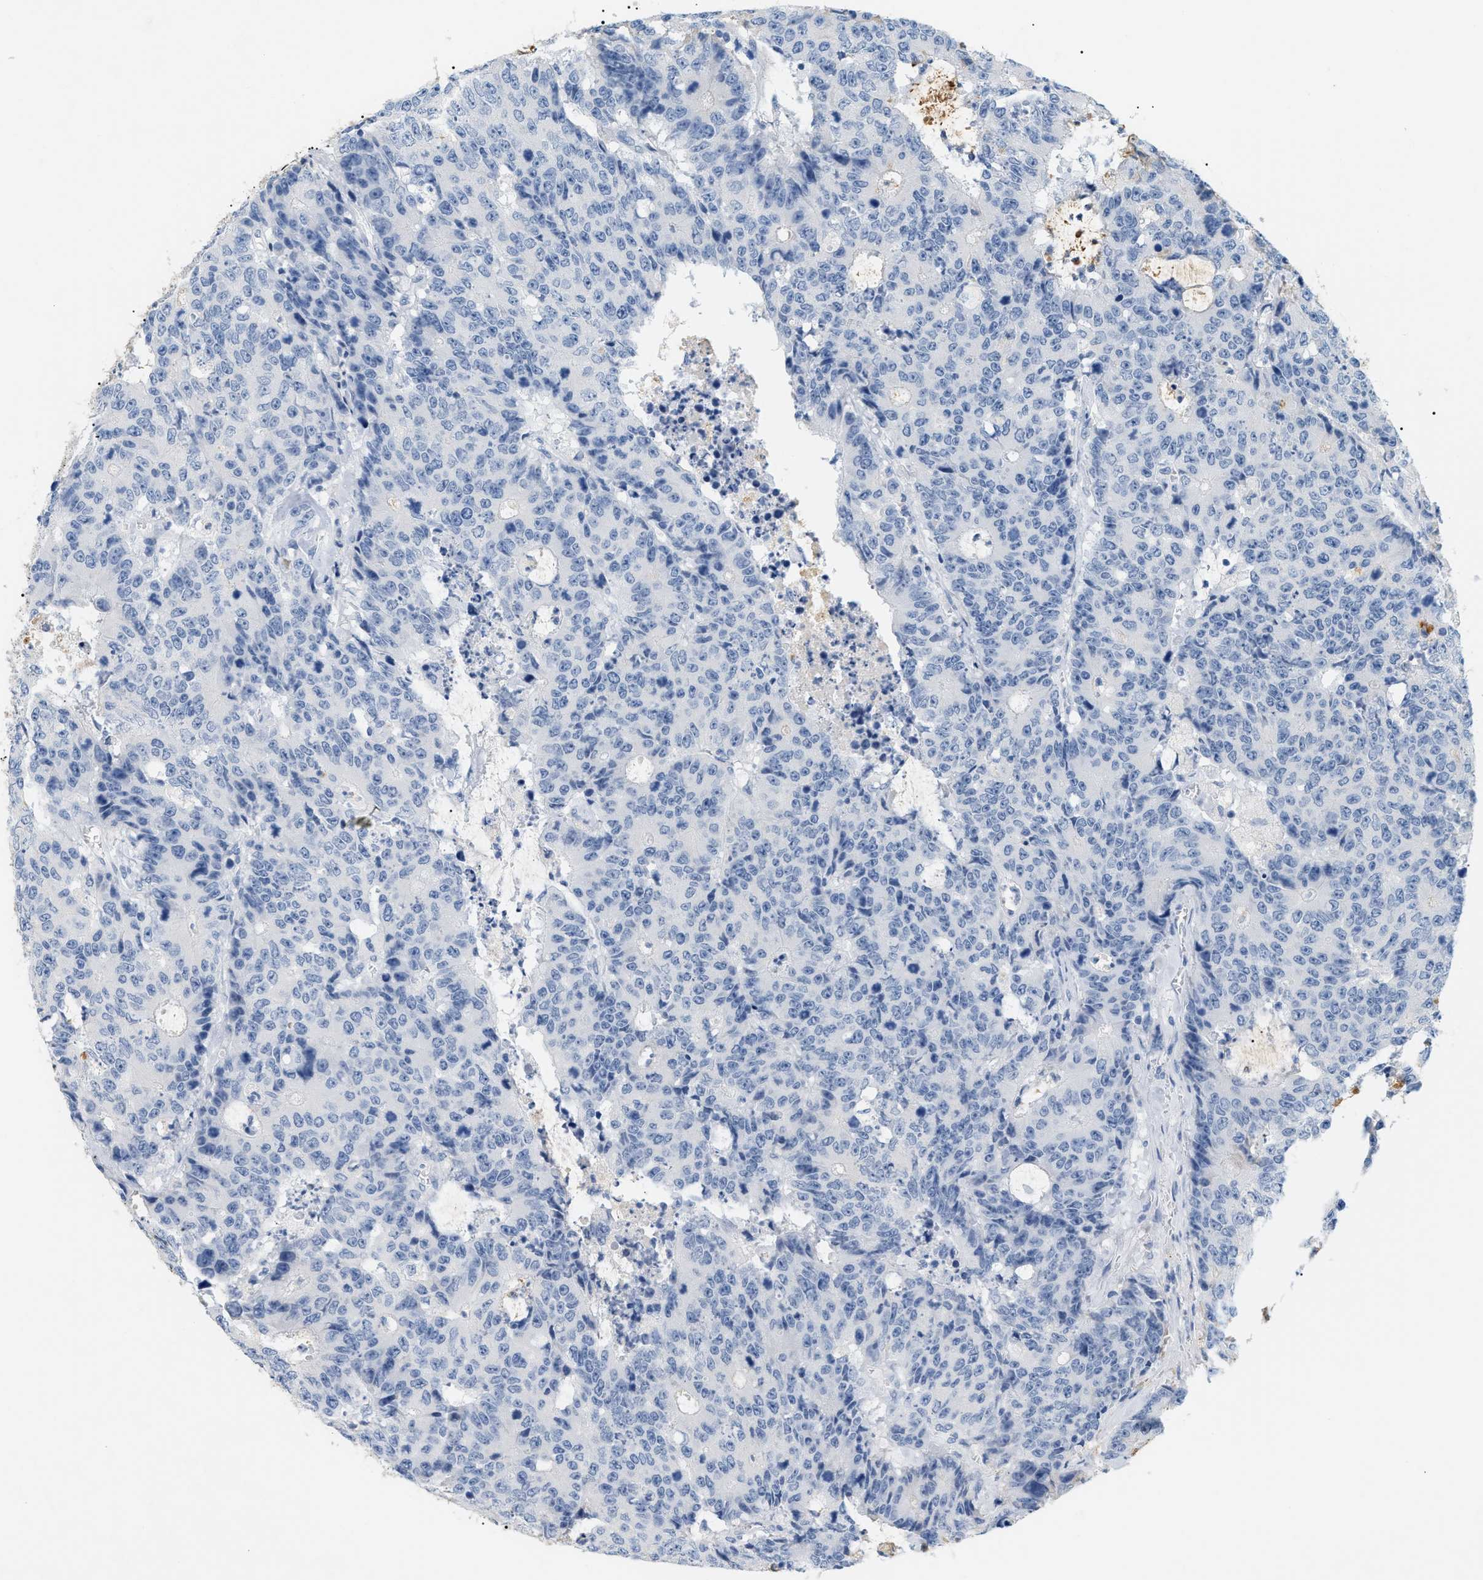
{"staining": {"intensity": "negative", "quantity": "none", "location": "none"}, "tissue": "colorectal cancer", "cell_type": "Tumor cells", "image_type": "cancer", "snomed": [{"axis": "morphology", "description": "Adenocarcinoma, NOS"}, {"axis": "topography", "description": "Colon"}], "caption": "IHC micrograph of colorectal adenocarcinoma stained for a protein (brown), which reveals no positivity in tumor cells. Brightfield microscopy of IHC stained with DAB (brown) and hematoxylin (blue), captured at high magnification.", "gene": "CFH", "patient": {"sex": "female", "age": 86}}